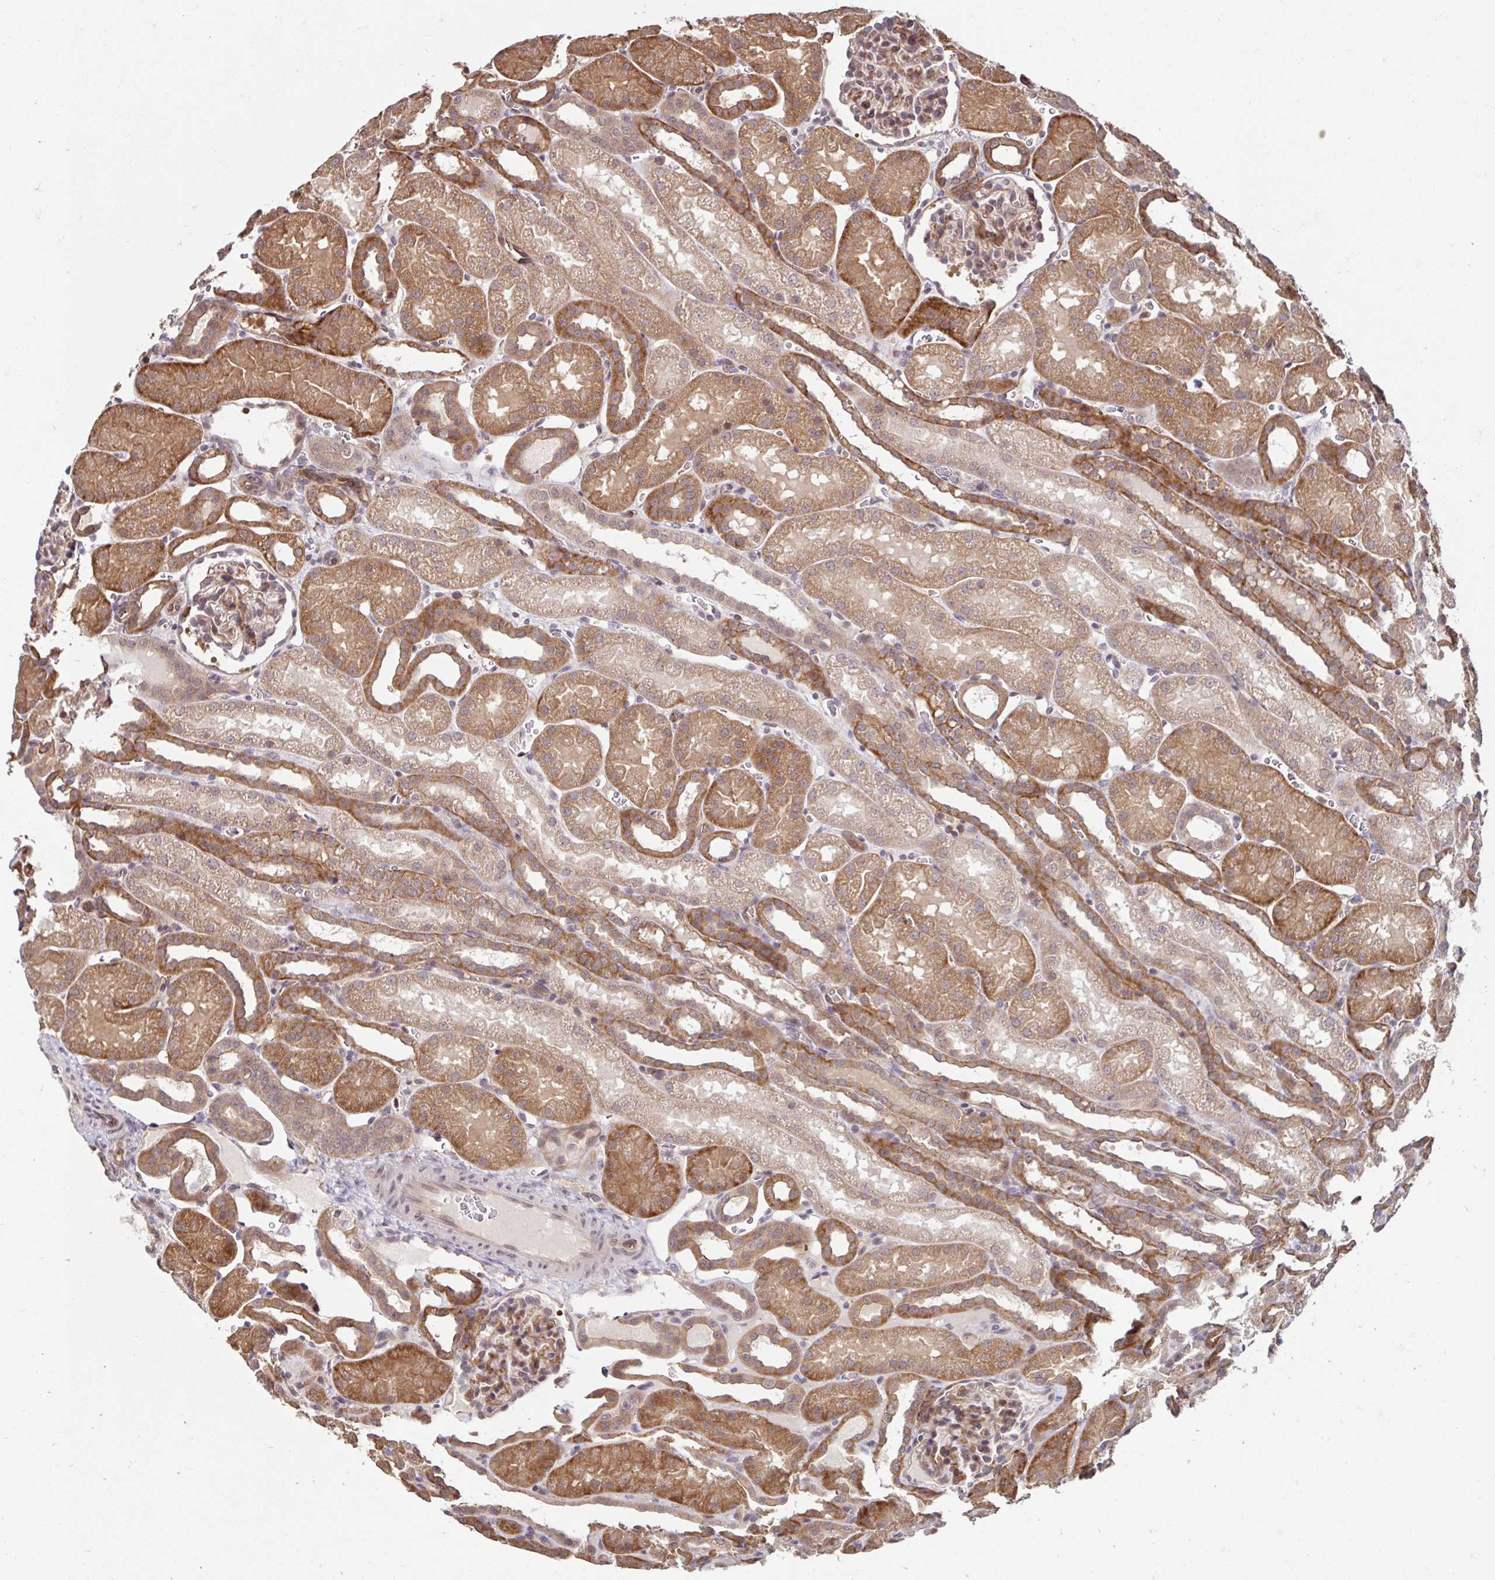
{"staining": {"intensity": "moderate", "quantity": "25%-75%", "location": "cytoplasmic/membranous"}, "tissue": "kidney", "cell_type": "Cells in glomeruli", "image_type": "normal", "snomed": [{"axis": "morphology", "description": "Normal tissue, NOS"}, {"axis": "topography", "description": "Kidney"}], "caption": "Unremarkable kidney displays moderate cytoplasmic/membranous staining in approximately 25%-75% of cells in glomeruli, visualized by immunohistochemistry.", "gene": "STYXL1", "patient": {"sex": "male", "age": 2}}